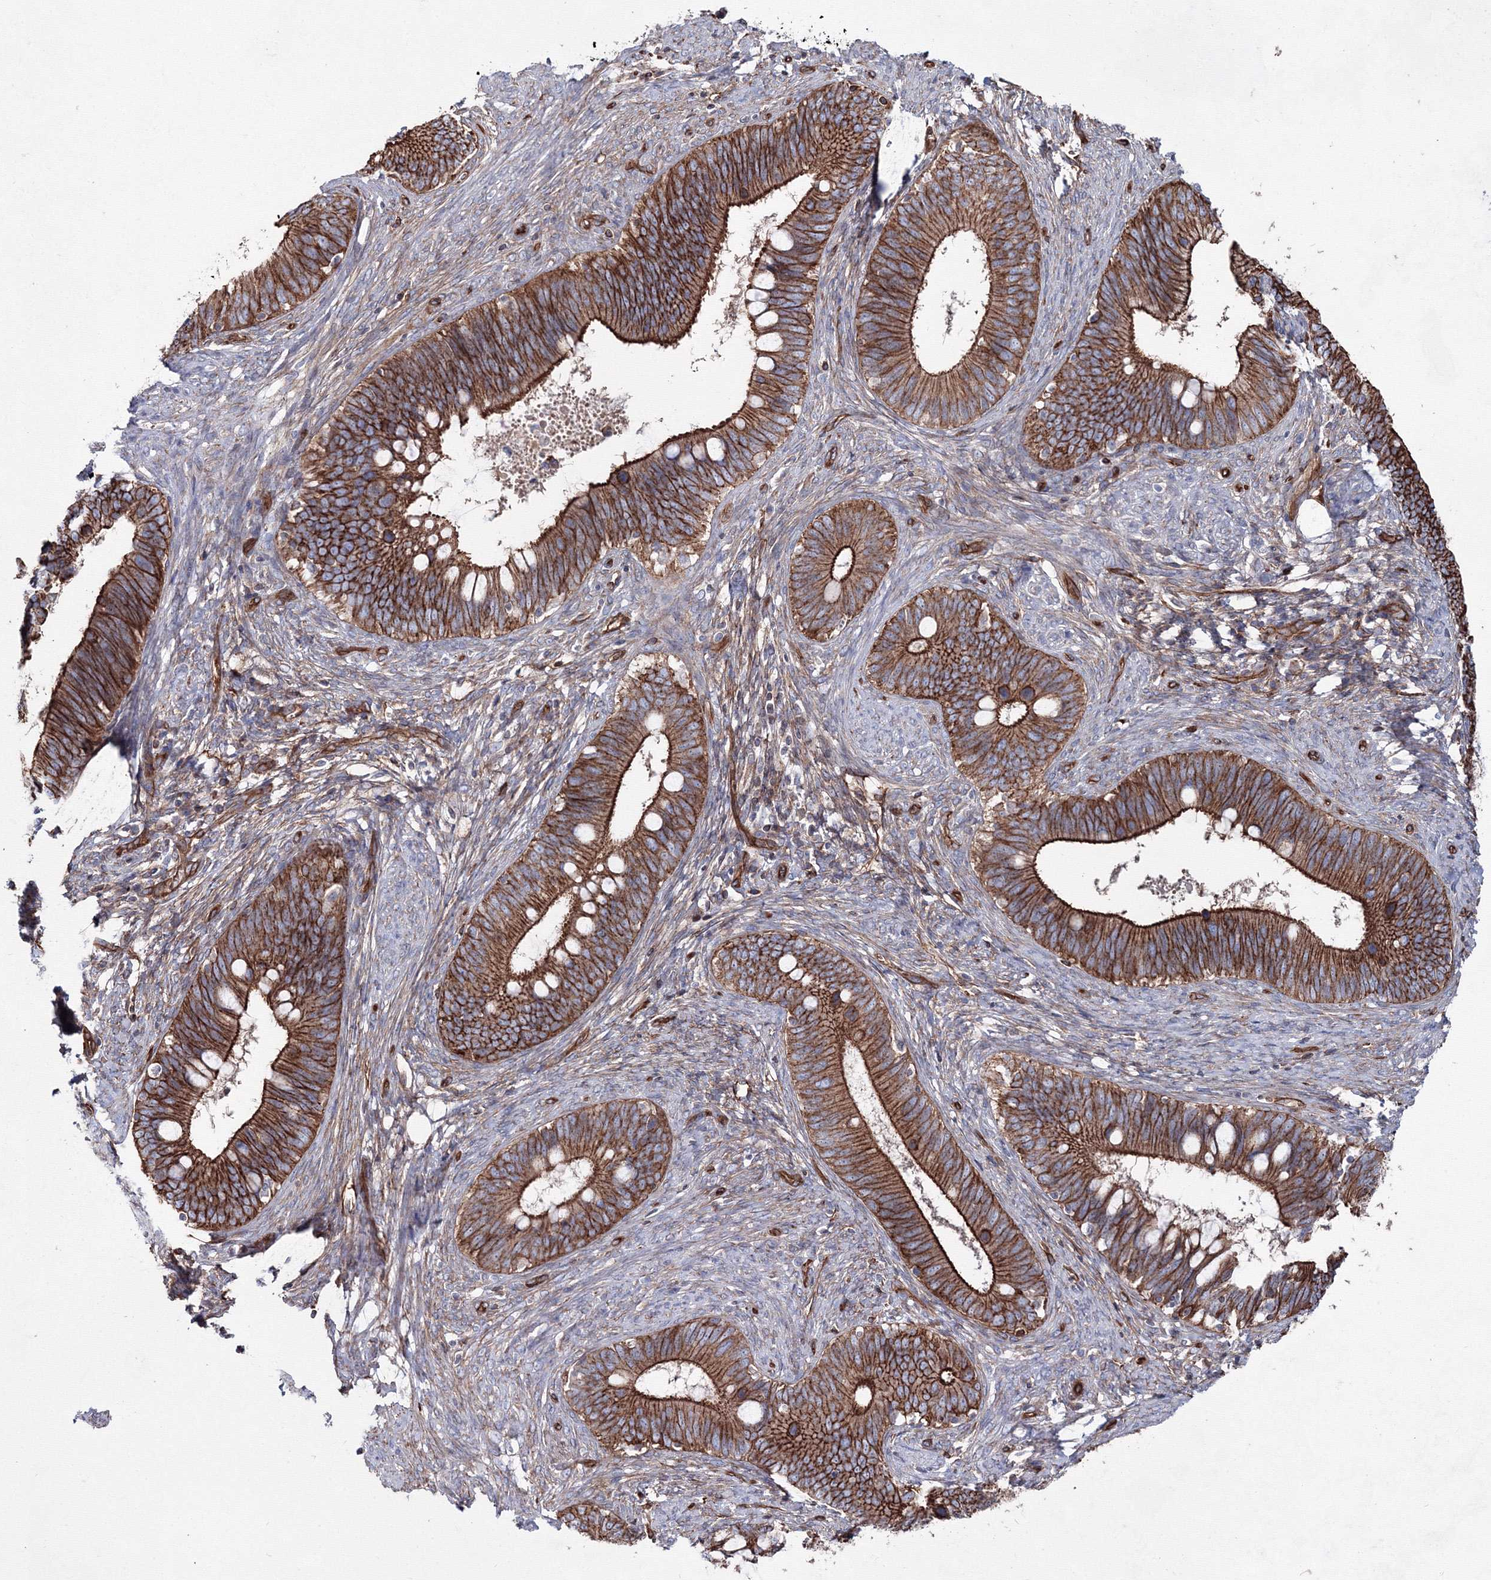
{"staining": {"intensity": "strong", "quantity": ">75%", "location": "cytoplasmic/membranous"}, "tissue": "cervical cancer", "cell_type": "Tumor cells", "image_type": "cancer", "snomed": [{"axis": "morphology", "description": "Adenocarcinoma, NOS"}, {"axis": "topography", "description": "Cervix"}], "caption": "Cervical cancer (adenocarcinoma) stained with a protein marker exhibits strong staining in tumor cells.", "gene": "ANKRD37", "patient": {"sex": "female", "age": 42}}